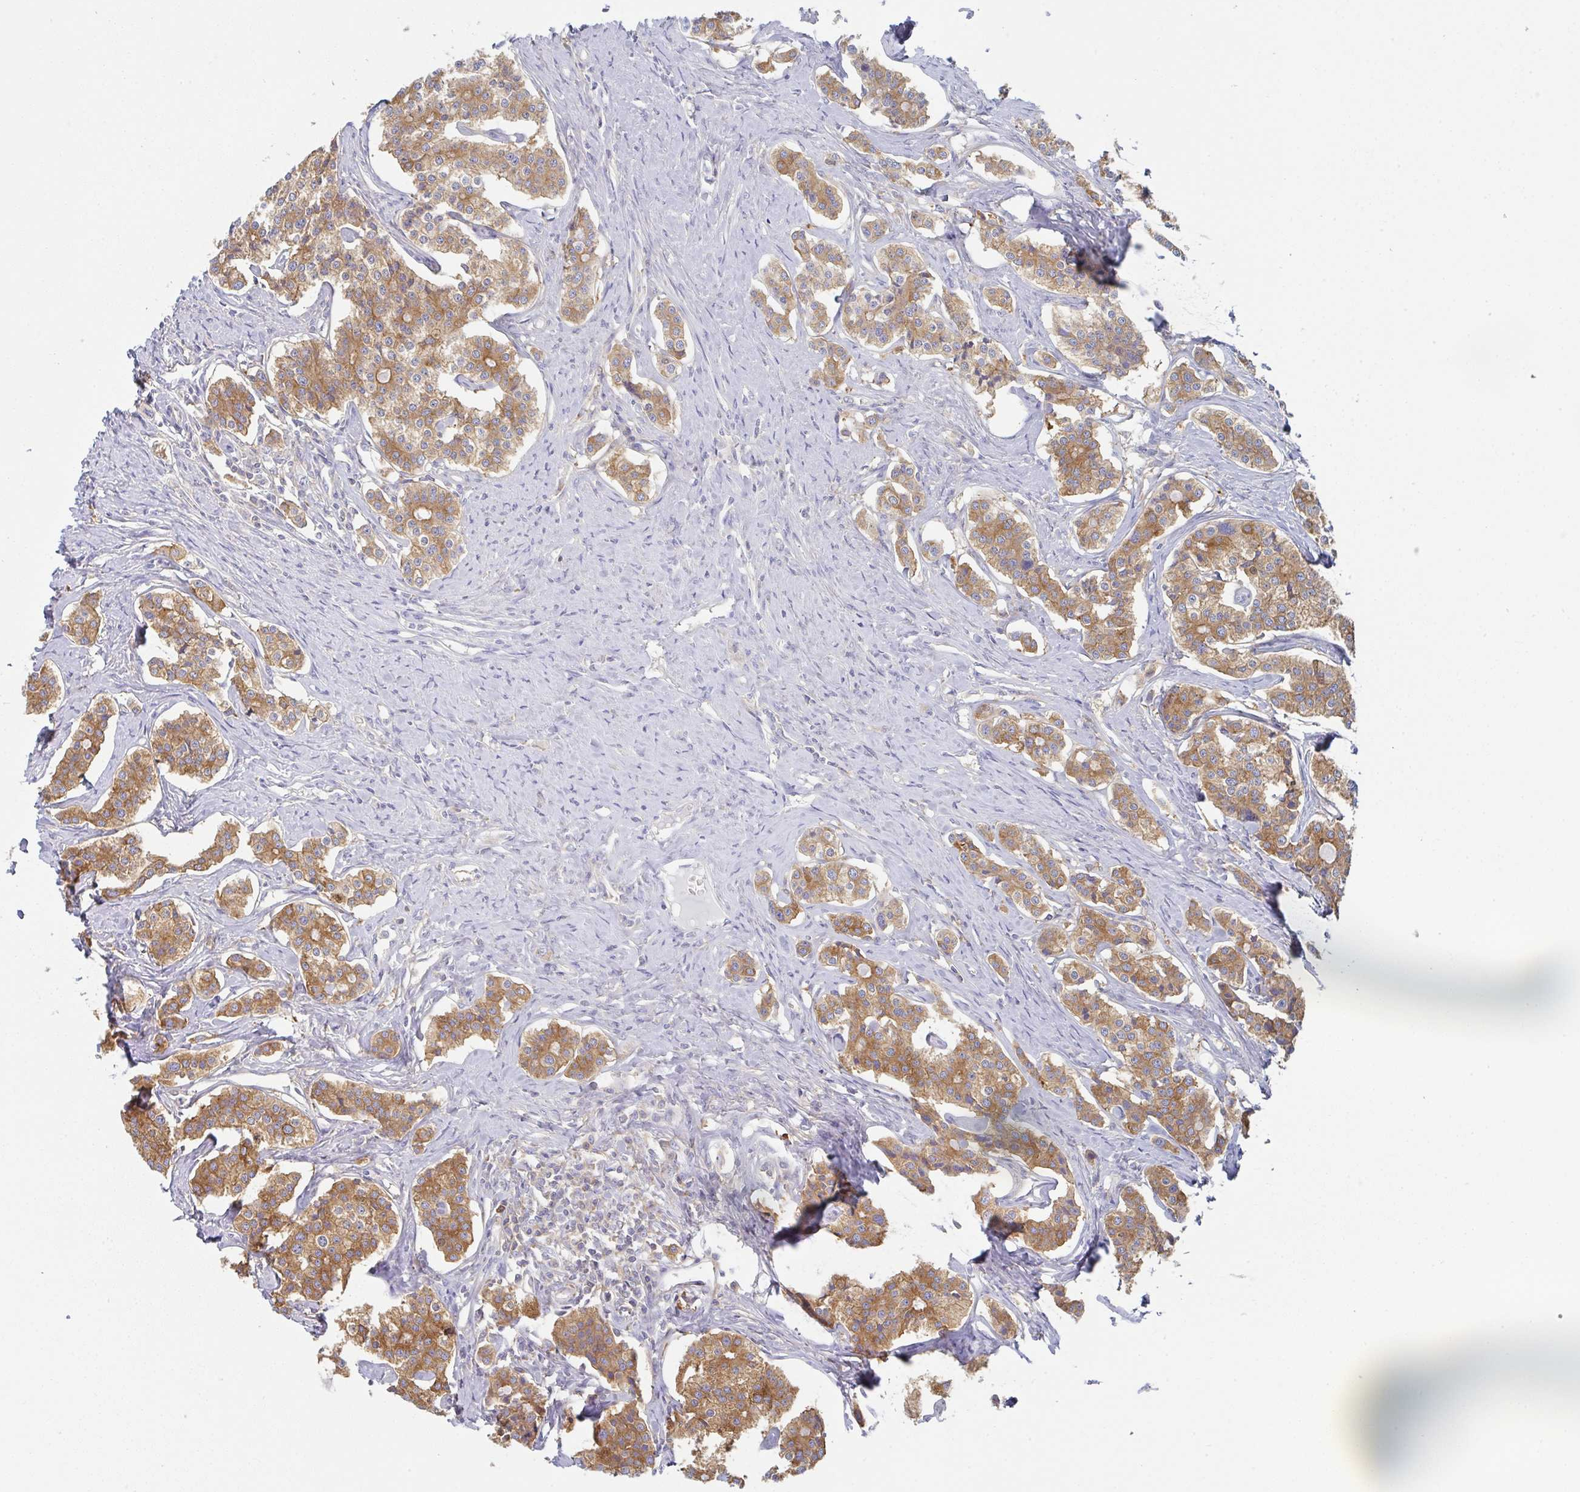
{"staining": {"intensity": "moderate", "quantity": ">75%", "location": "cytoplasmic/membranous"}, "tissue": "carcinoid", "cell_type": "Tumor cells", "image_type": "cancer", "snomed": [{"axis": "morphology", "description": "Carcinoid, malignant, NOS"}, {"axis": "topography", "description": "Small intestine"}], "caption": "A brown stain shows moderate cytoplasmic/membranous staining of a protein in carcinoid tumor cells.", "gene": "AMPD2", "patient": {"sex": "male", "age": 63}}